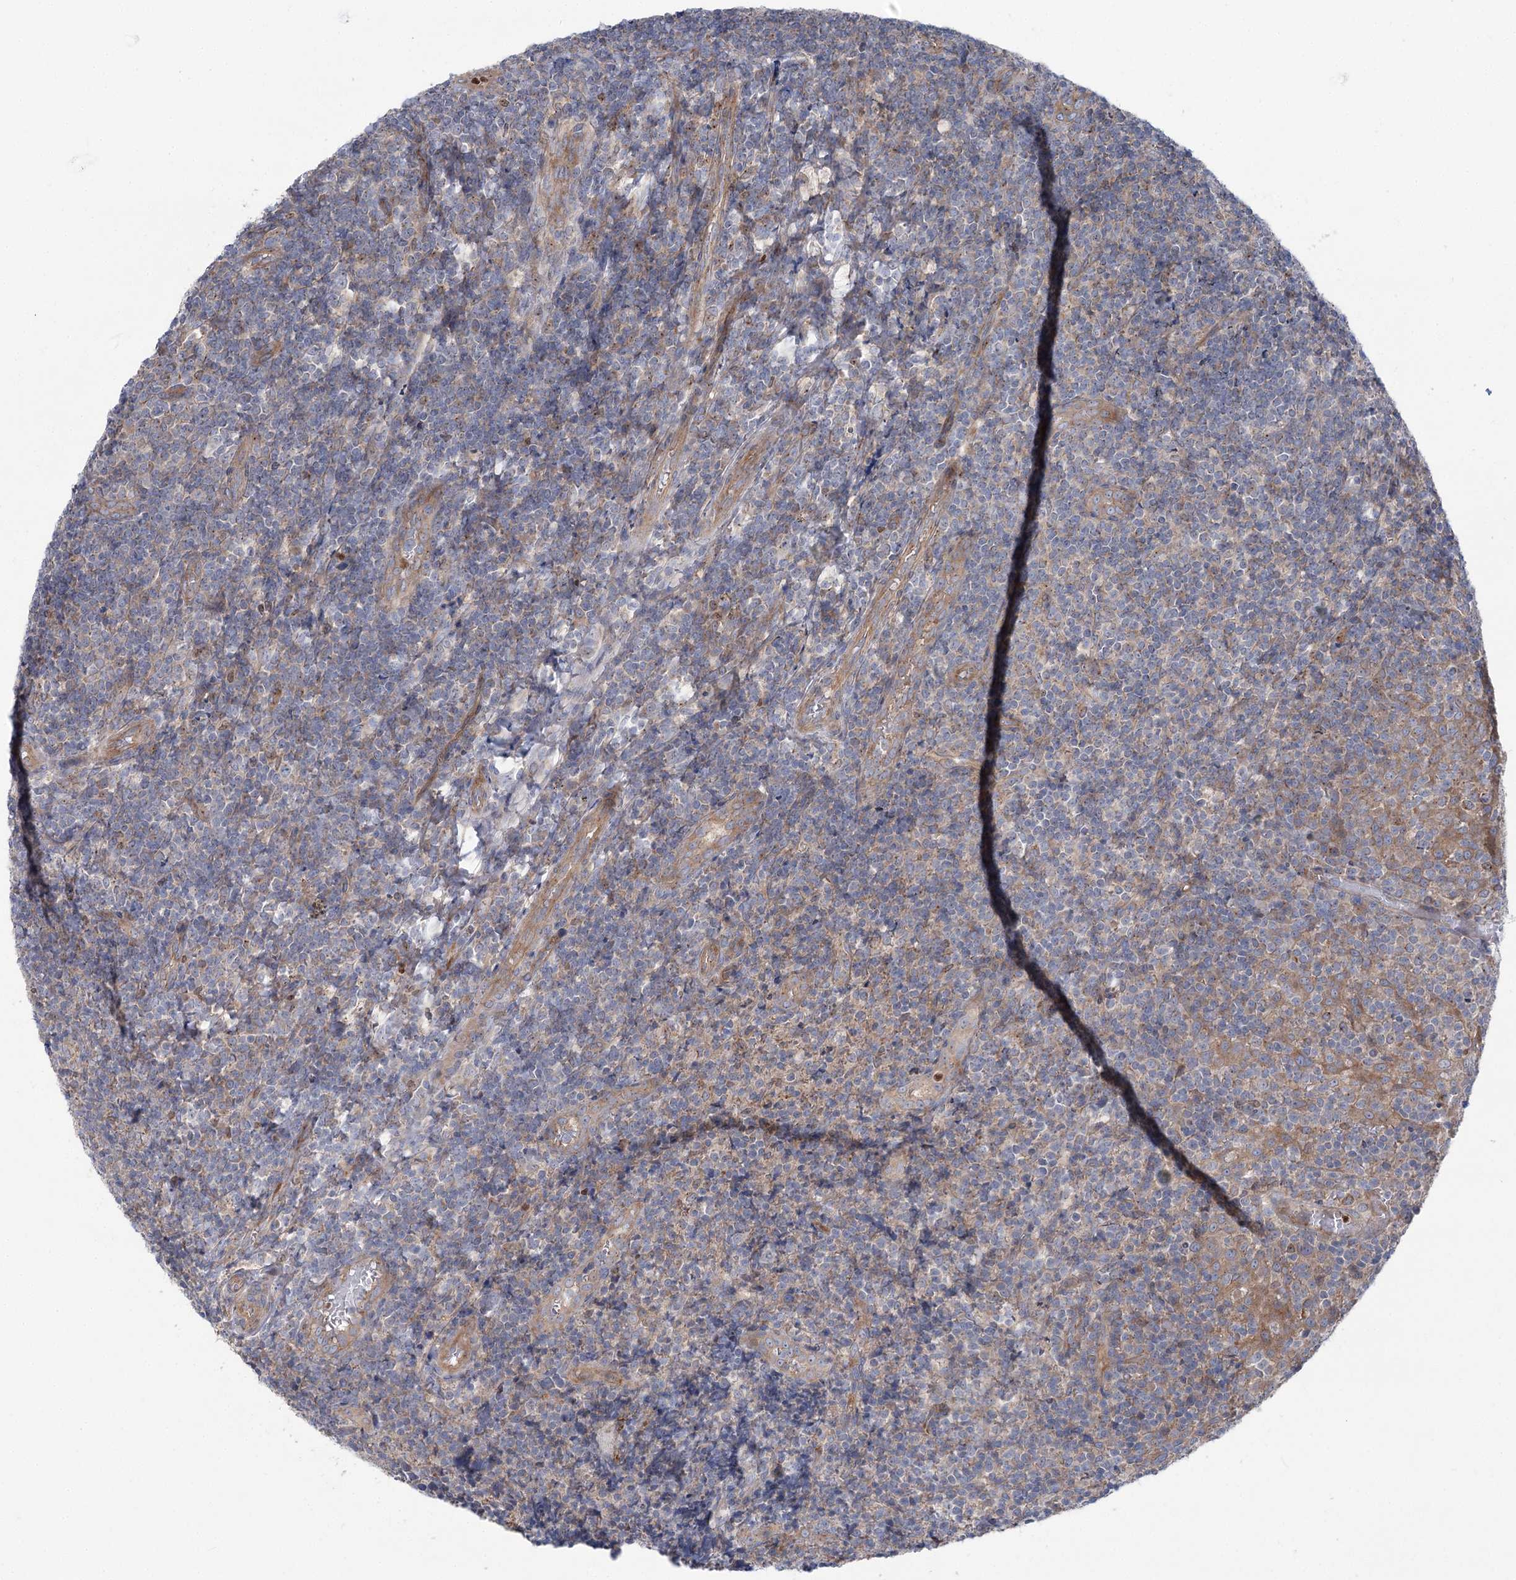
{"staining": {"intensity": "negative", "quantity": "none", "location": "none"}, "tissue": "tonsil", "cell_type": "Germinal center cells", "image_type": "normal", "snomed": [{"axis": "morphology", "description": "Normal tissue, NOS"}, {"axis": "topography", "description": "Tonsil"}], "caption": "Immunohistochemistry (IHC) photomicrograph of unremarkable tonsil: human tonsil stained with DAB reveals no significant protein staining in germinal center cells. The staining was performed using DAB to visualize the protein expression in brown, while the nuclei were stained in blue with hematoxylin (Magnification: 20x).", "gene": "SCN11A", "patient": {"sex": "female", "age": 19}}